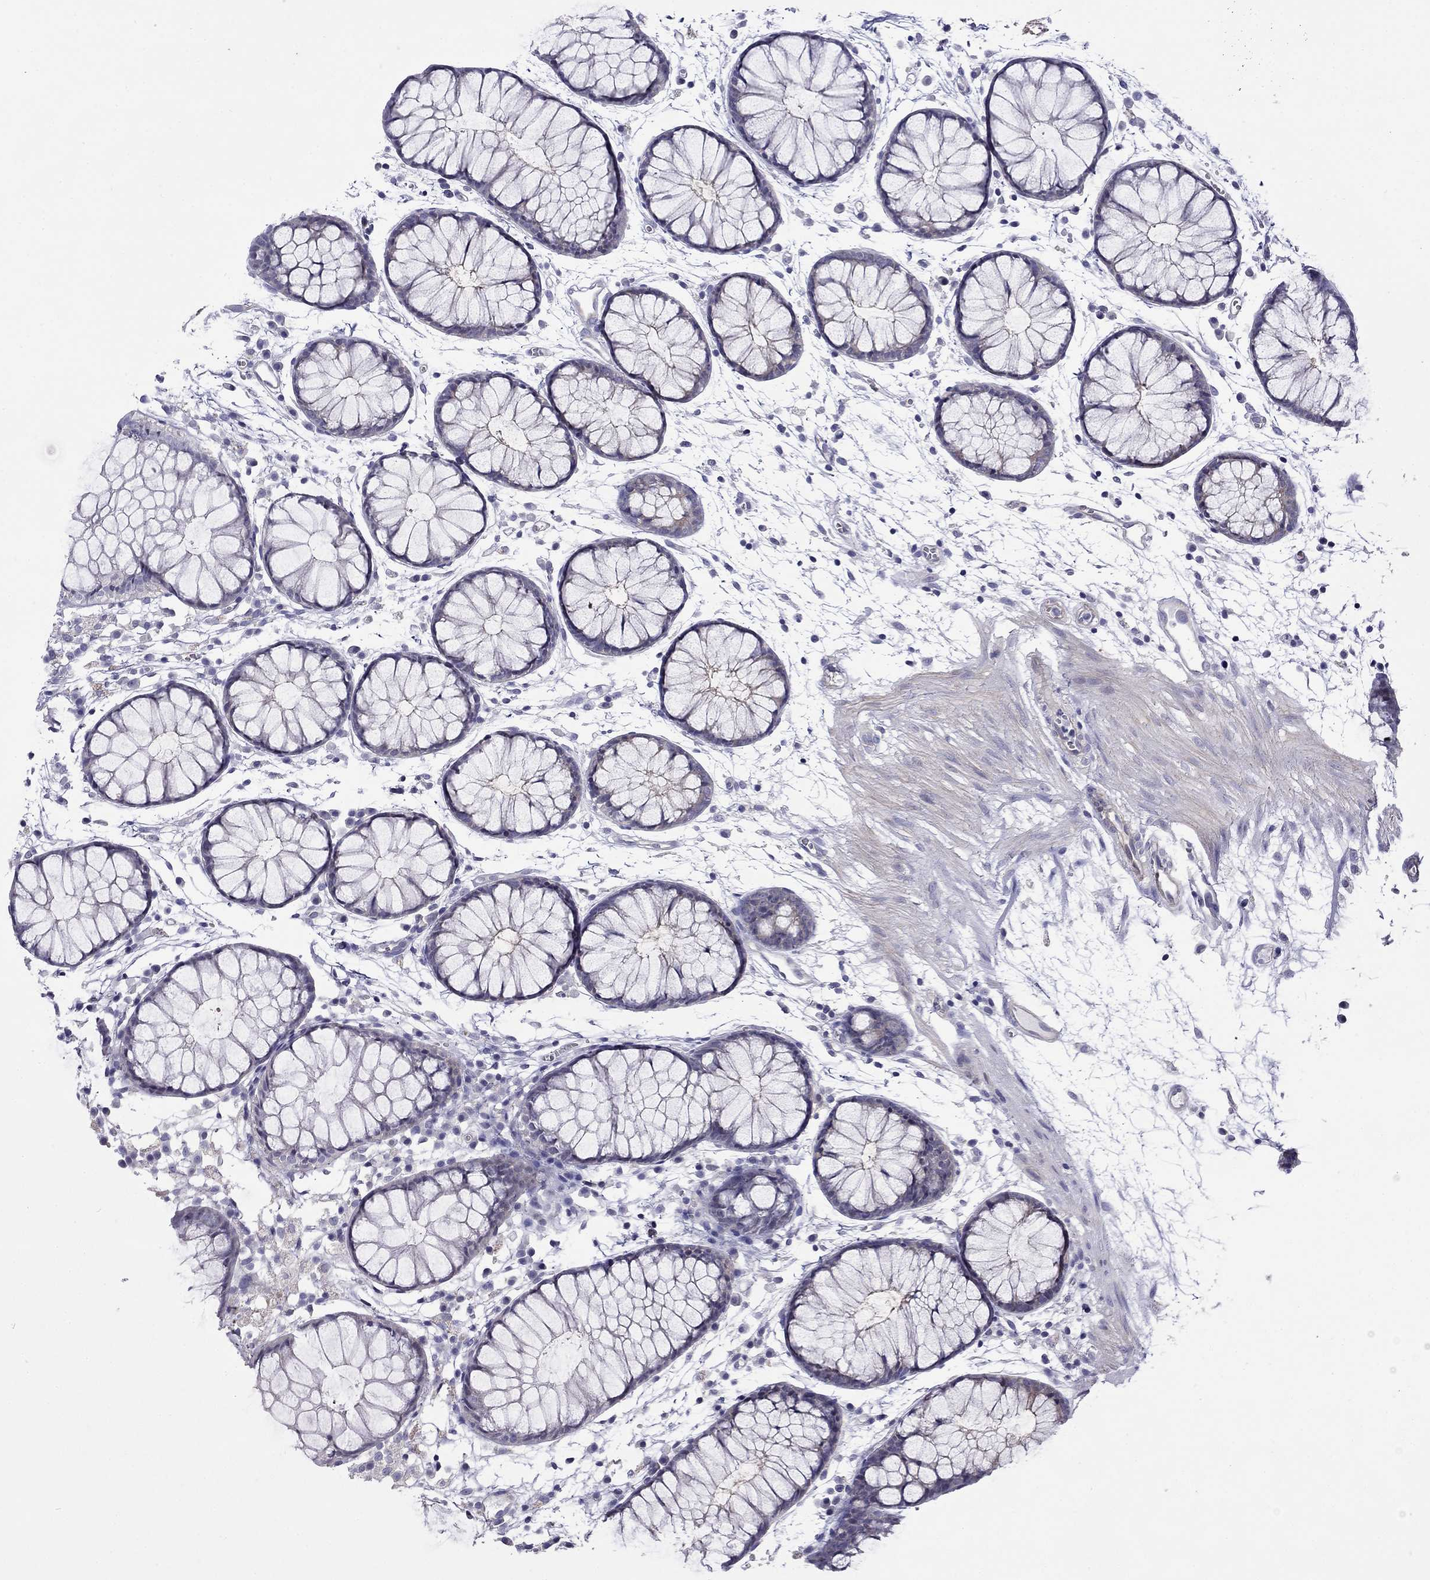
{"staining": {"intensity": "negative", "quantity": "none", "location": "none"}, "tissue": "colon", "cell_type": "Endothelial cells", "image_type": "normal", "snomed": [{"axis": "morphology", "description": "Normal tissue, NOS"}, {"axis": "morphology", "description": "Adenocarcinoma, NOS"}, {"axis": "topography", "description": "Colon"}], "caption": "Immunohistochemical staining of normal human colon shows no significant positivity in endothelial cells. Nuclei are stained in blue.", "gene": "PRR18", "patient": {"sex": "male", "age": 65}}